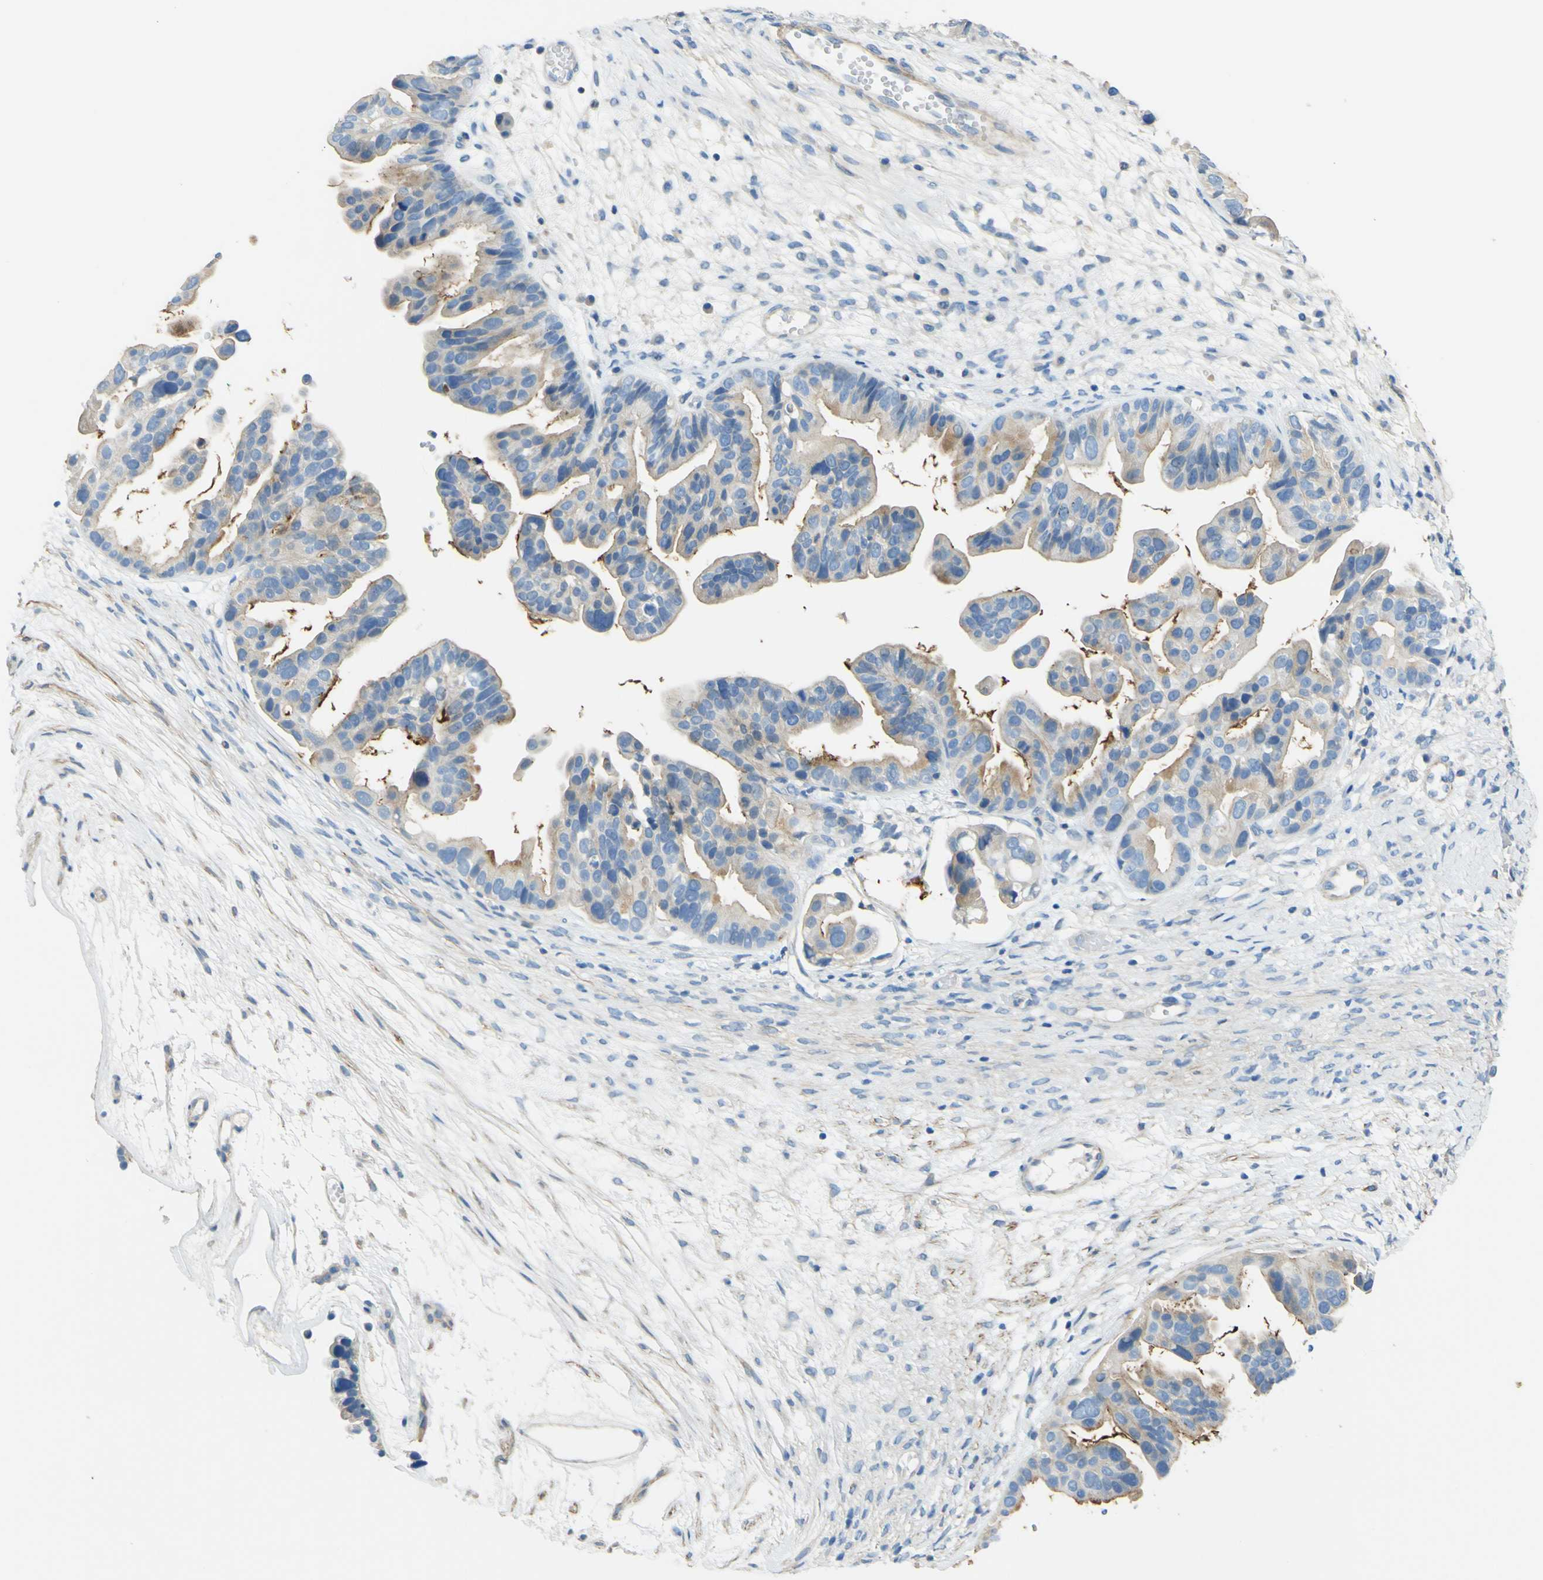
{"staining": {"intensity": "moderate", "quantity": ">75%", "location": "cytoplasmic/membranous"}, "tissue": "ovarian cancer", "cell_type": "Tumor cells", "image_type": "cancer", "snomed": [{"axis": "morphology", "description": "Cystadenocarcinoma, serous, NOS"}, {"axis": "topography", "description": "Ovary"}], "caption": "High-power microscopy captured an IHC micrograph of ovarian cancer, revealing moderate cytoplasmic/membranous expression in about >75% of tumor cells. Using DAB (brown) and hematoxylin (blue) stains, captured at high magnification using brightfield microscopy.", "gene": "OGN", "patient": {"sex": "female", "age": 56}}